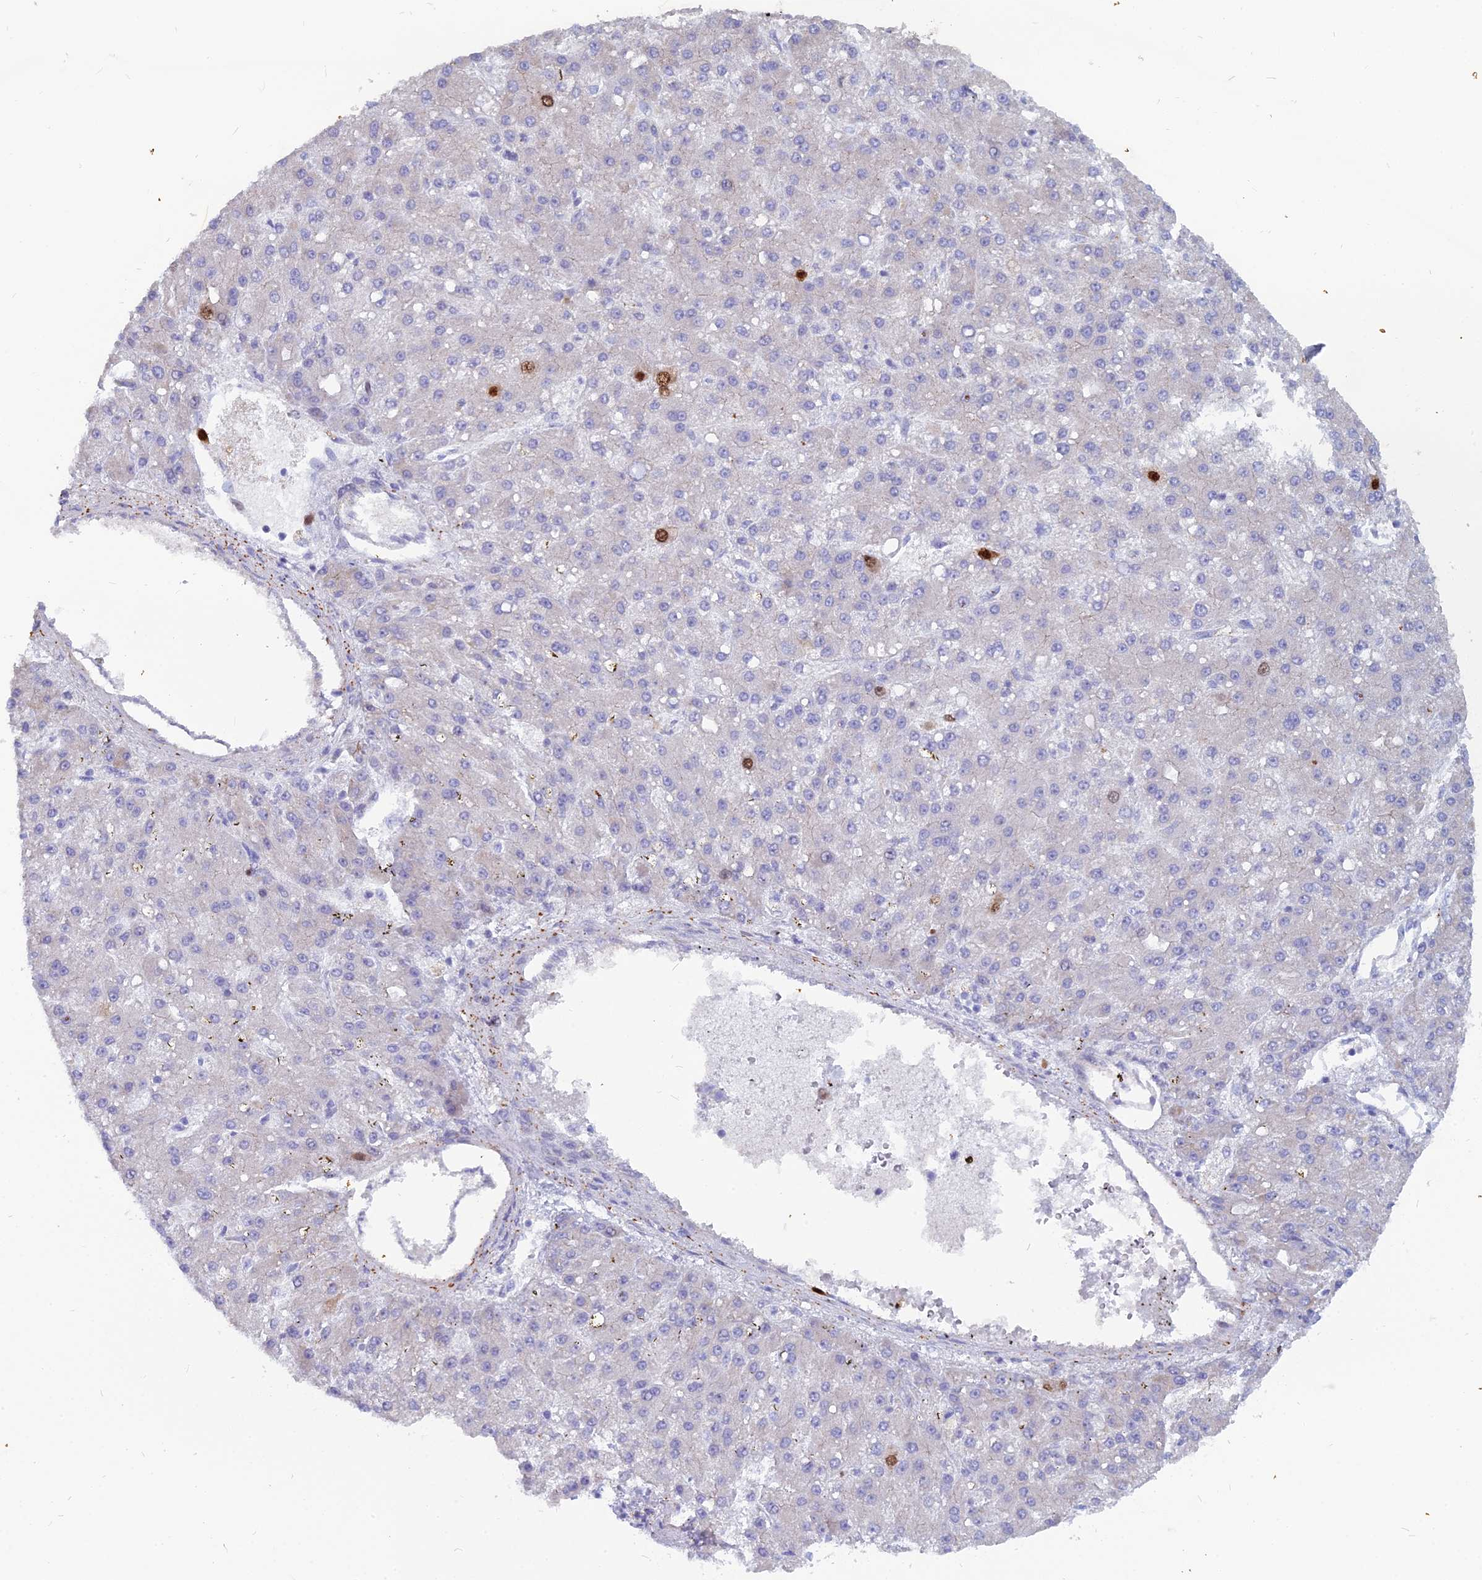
{"staining": {"intensity": "strong", "quantity": "<25%", "location": "nuclear"}, "tissue": "liver cancer", "cell_type": "Tumor cells", "image_type": "cancer", "snomed": [{"axis": "morphology", "description": "Carcinoma, Hepatocellular, NOS"}, {"axis": "topography", "description": "Liver"}], "caption": "Strong nuclear expression is identified in about <25% of tumor cells in liver hepatocellular carcinoma.", "gene": "NUSAP1", "patient": {"sex": "male", "age": 67}}